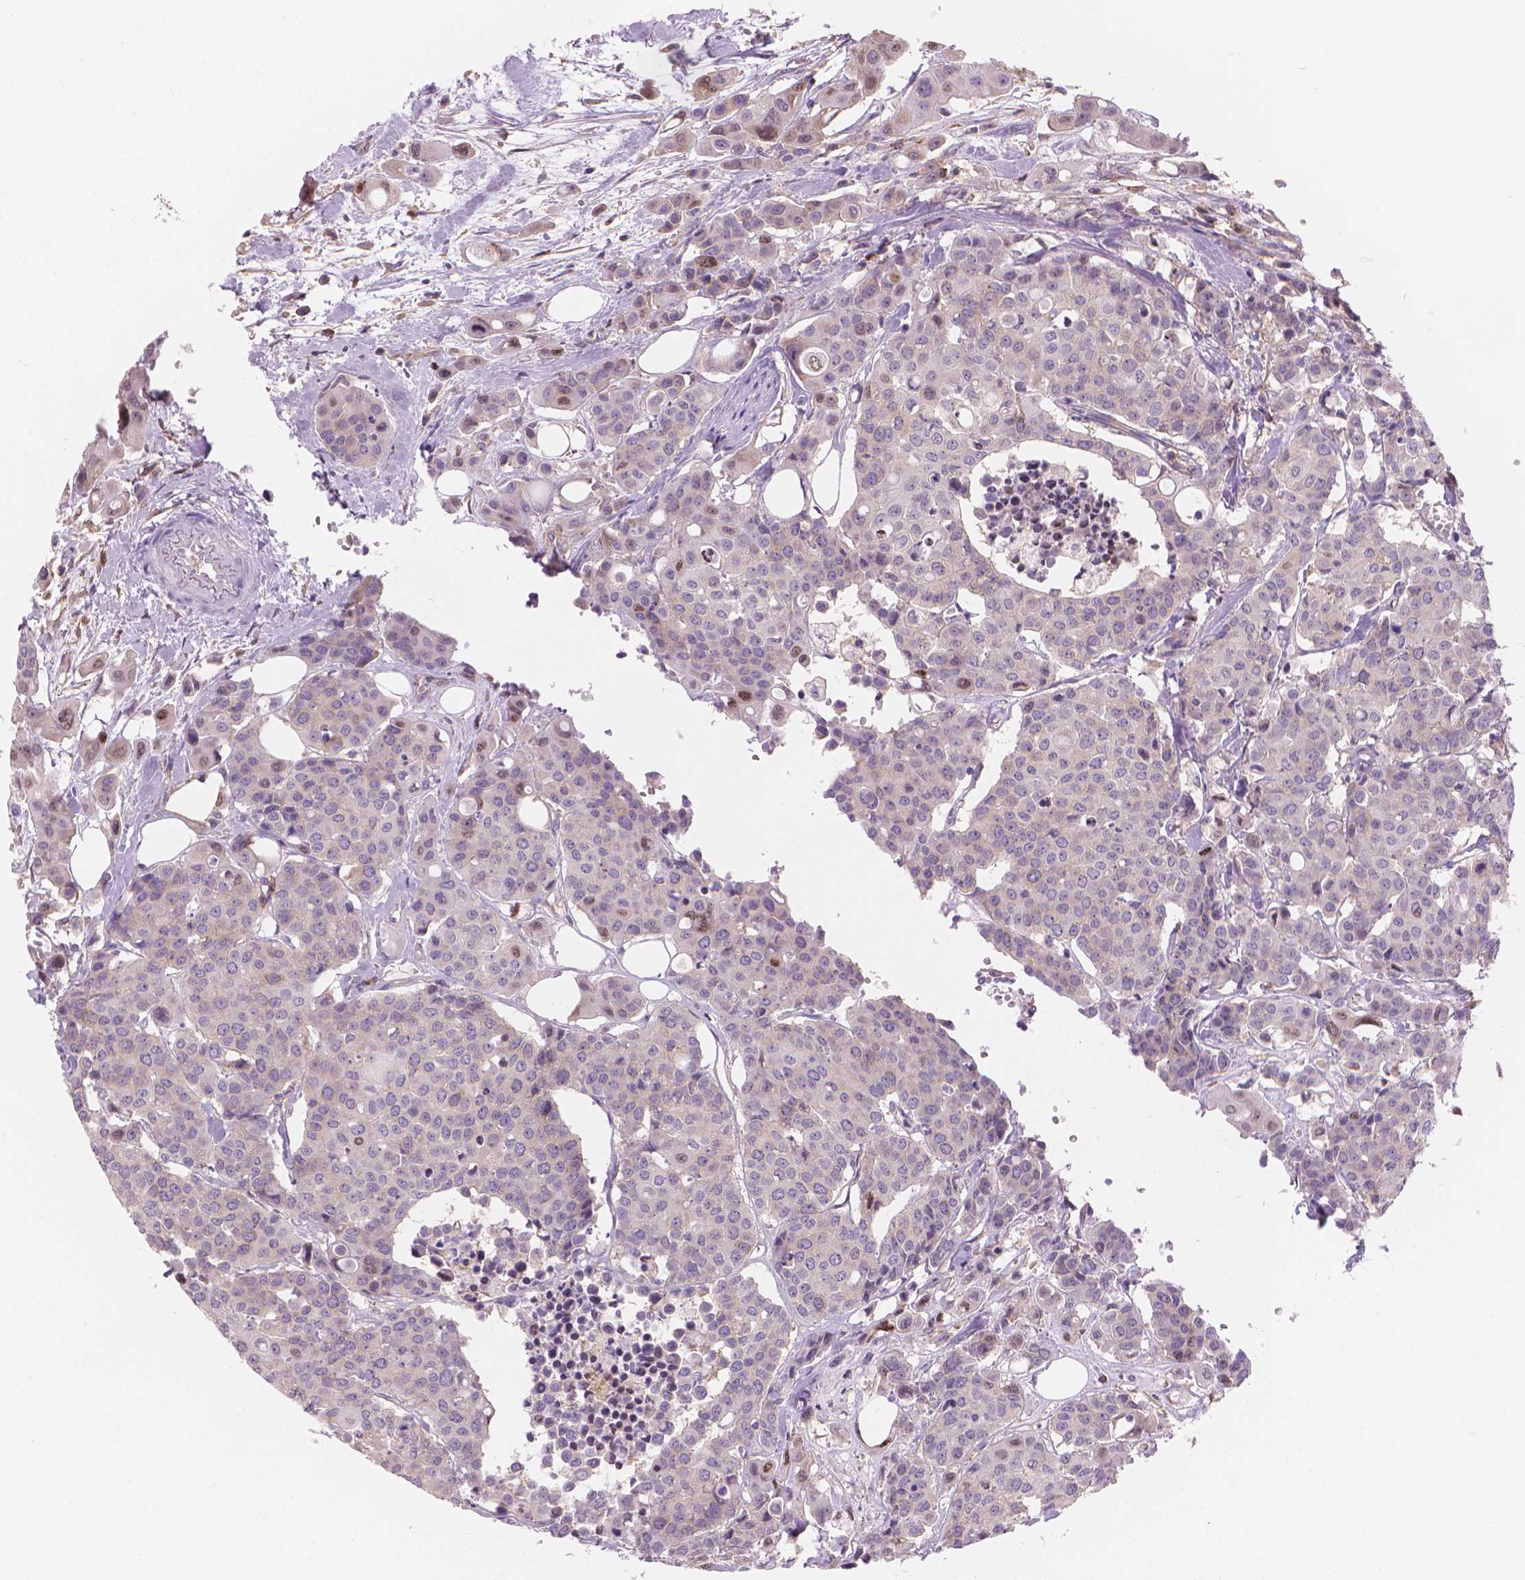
{"staining": {"intensity": "weak", "quantity": "<25%", "location": "cytoplasmic/membranous"}, "tissue": "carcinoid", "cell_type": "Tumor cells", "image_type": "cancer", "snomed": [{"axis": "morphology", "description": "Carcinoid, malignant, NOS"}, {"axis": "topography", "description": "Colon"}], "caption": "A histopathology image of human carcinoid is negative for staining in tumor cells. (IHC, brightfield microscopy, high magnification).", "gene": "ENSG00000187186", "patient": {"sex": "male", "age": 81}}